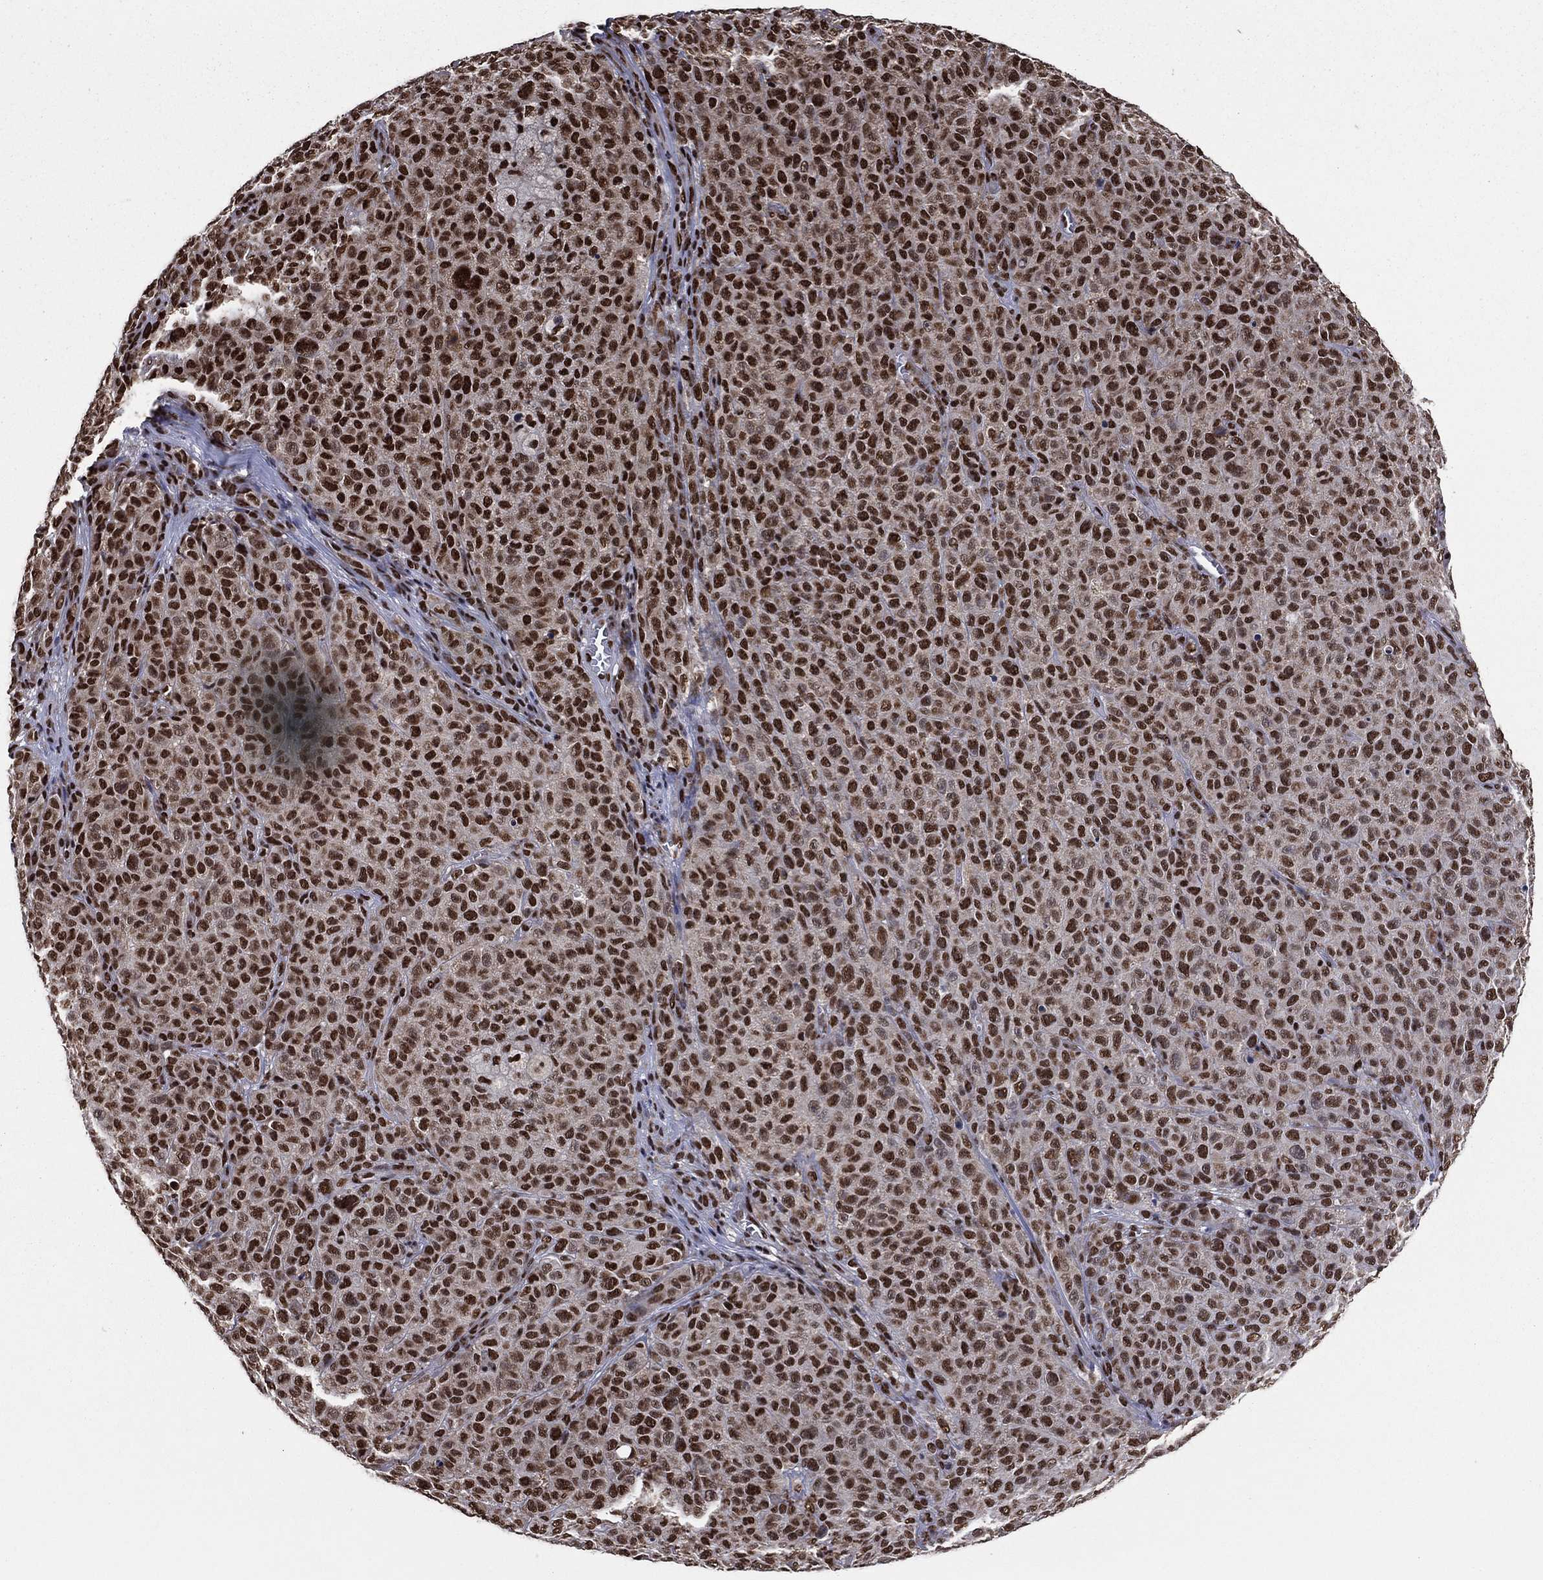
{"staining": {"intensity": "strong", "quantity": ">75%", "location": "nuclear"}, "tissue": "melanoma", "cell_type": "Tumor cells", "image_type": "cancer", "snomed": [{"axis": "morphology", "description": "Malignant melanoma, NOS"}, {"axis": "topography", "description": "Skin"}], "caption": "A high amount of strong nuclear positivity is seen in about >75% of tumor cells in malignant melanoma tissue.", "gene": "TP53BP1", "patient": {"sex": "female", "age": 82}}